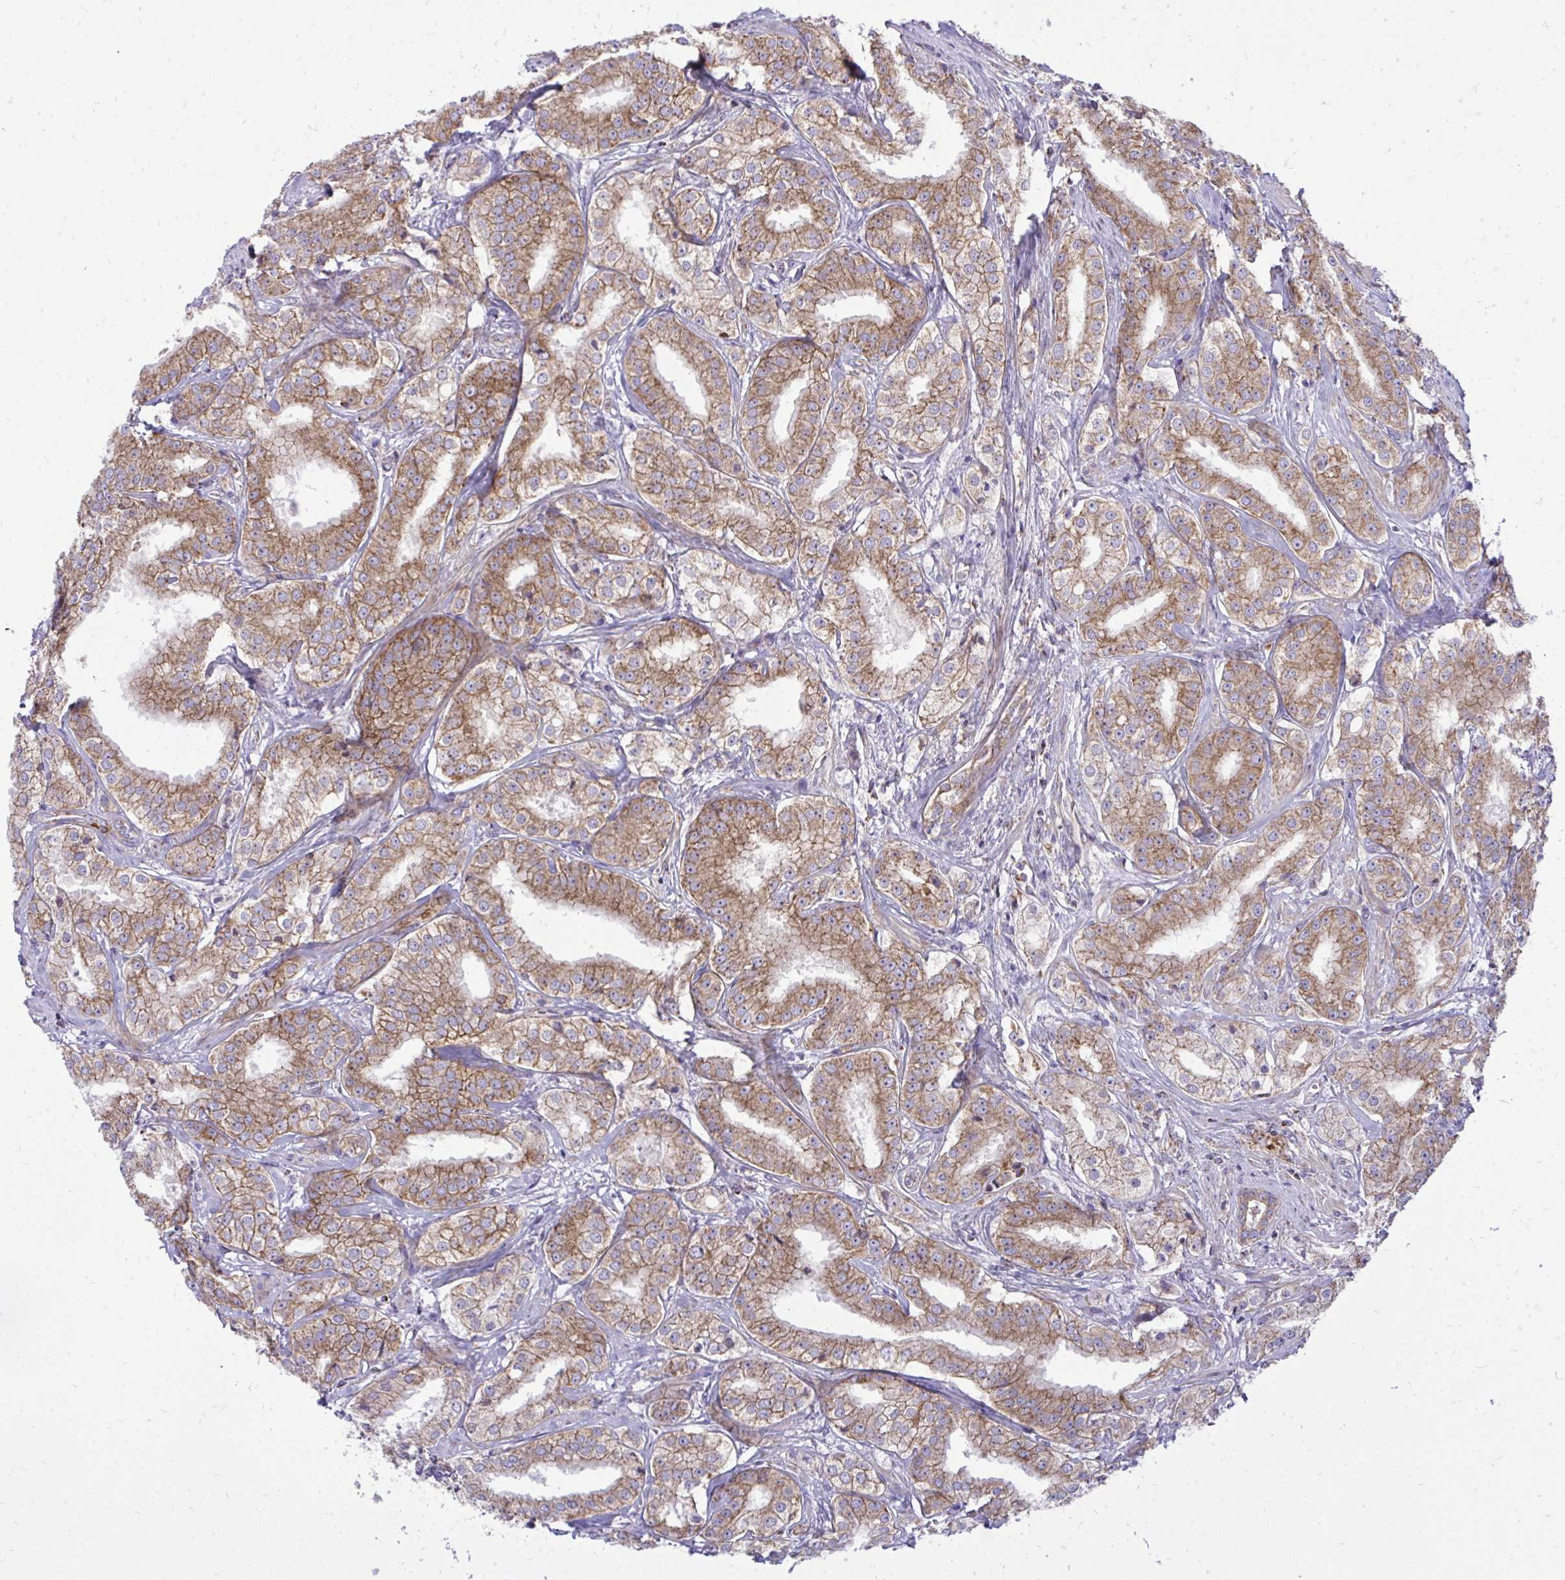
{"staining": {"intensity": "moderate", "quantity": ">75%", "location": "cytoplasmic/membranous"}, "tissue": "prostate cancer", "cell_type": "Tumor cells", "image_type": "cancer", "snomed": [{"axis": "morphology", "description": "Adenocarcinoma, High grade"}, {"axis": "topography", "description": "Prostate"}], "caption": "Immunohistochemistry image of neoplastic tissue: human prostate cancer stained using immunohistochemistry (IHC) shows medium levels of moderate protein expression localized specifically in the cytoplasmic/membranous of tumor cells, appearing as a cytoplasmic/membranous brown color.", "gene": "SPTBN2", "patient": {"sex": "male", "age": 64}}